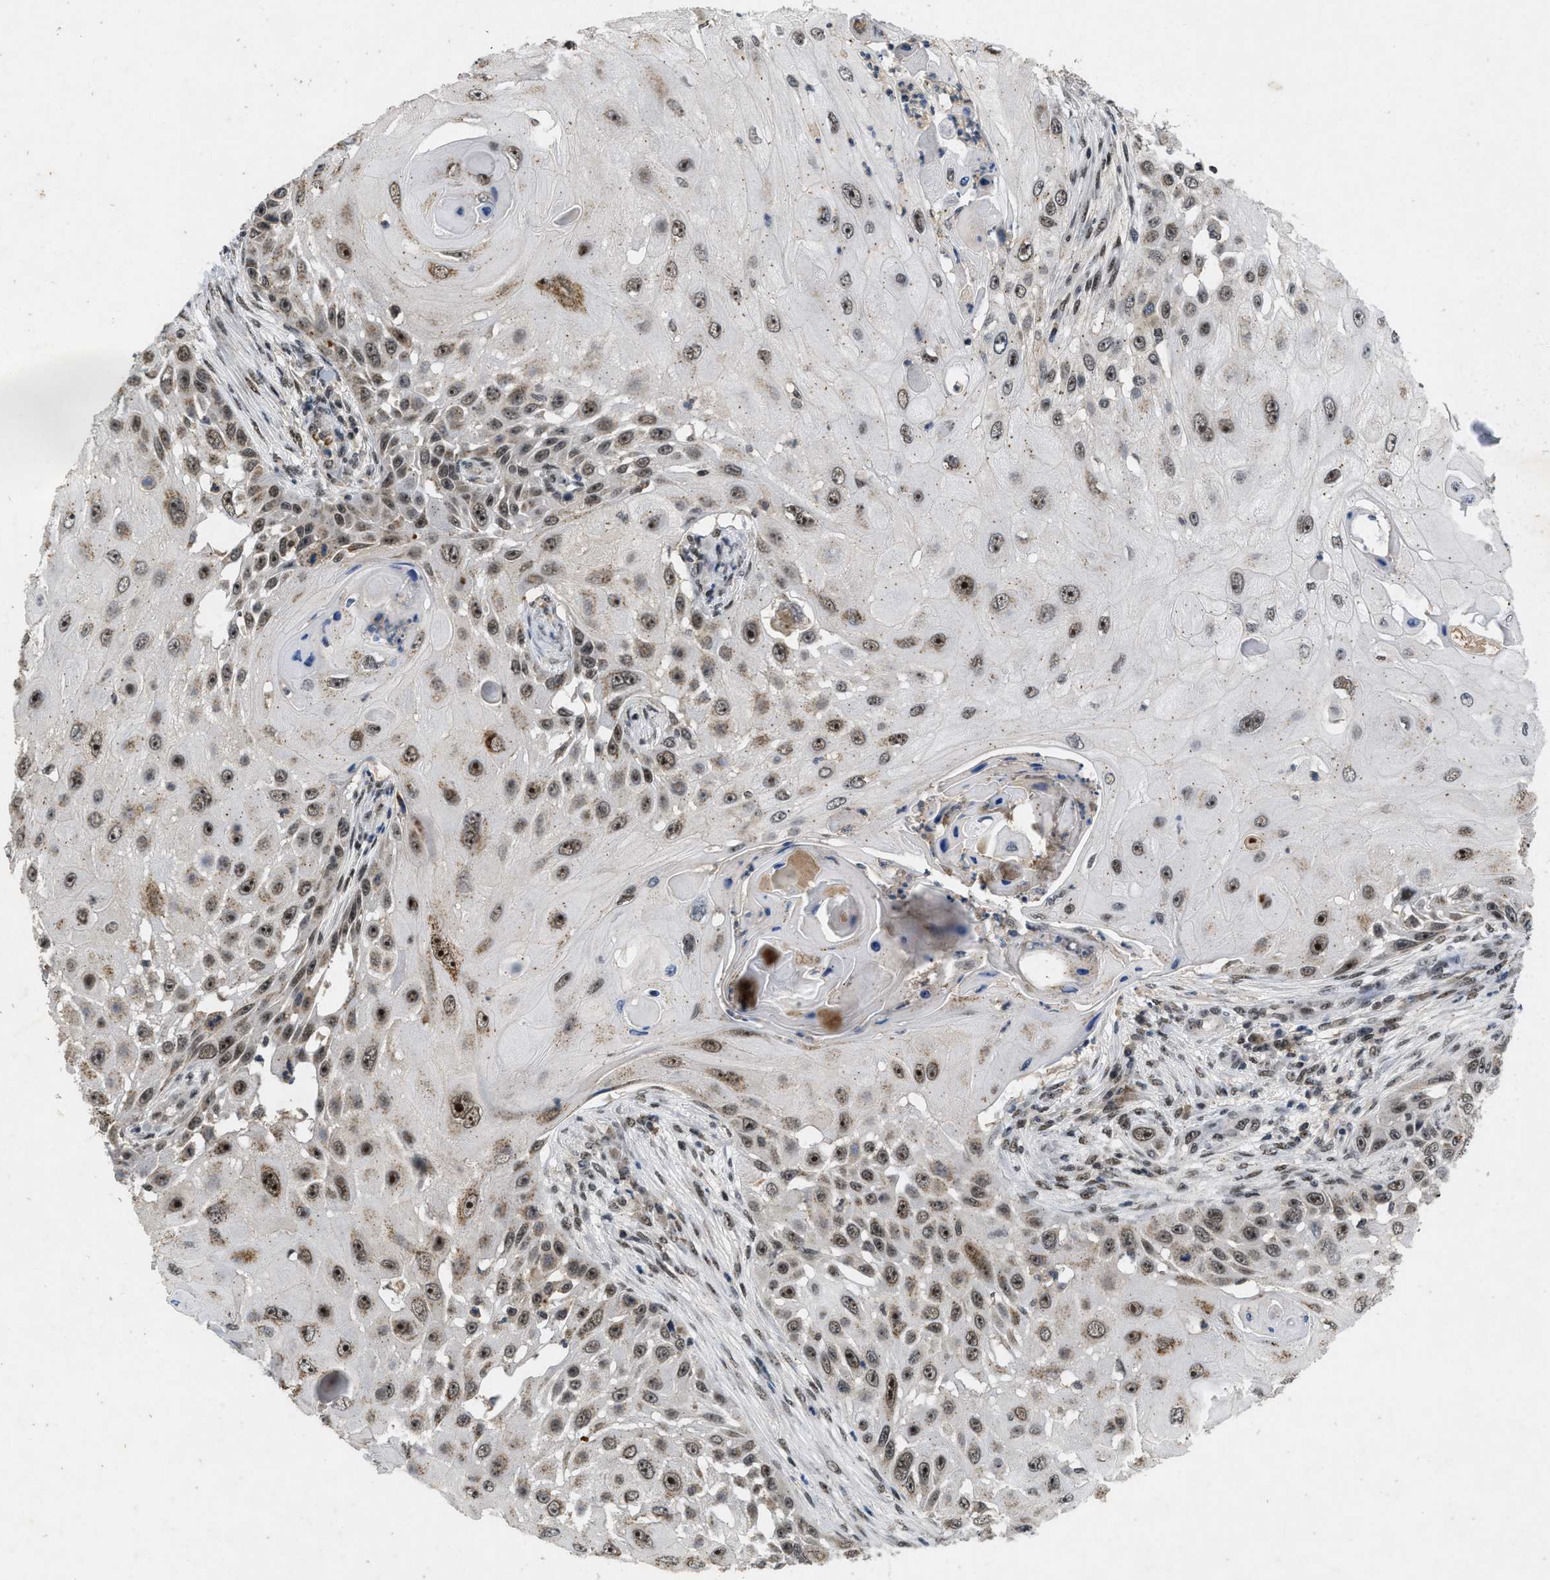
{"staining": {"intensity": "moderate", "quantity": ">75%", "location": "nuclear"}, "tissue": "skin cancer", "cell_type": "Tumor cells", "image_type": "cancer", "snomed": [{"axis": "morphology", "description": "Squamous cell carcinoma, NOS"}, {"axis": "topography", "description": "Skin"}], "caption": "This is a histology image of IHC staining of skin cancer (squamous cell carcinoma), which shows moderate expression in the nuclear of tumor cells.", "gene": "ZNF346", "patient": {"sex": "female", "age": 44}}